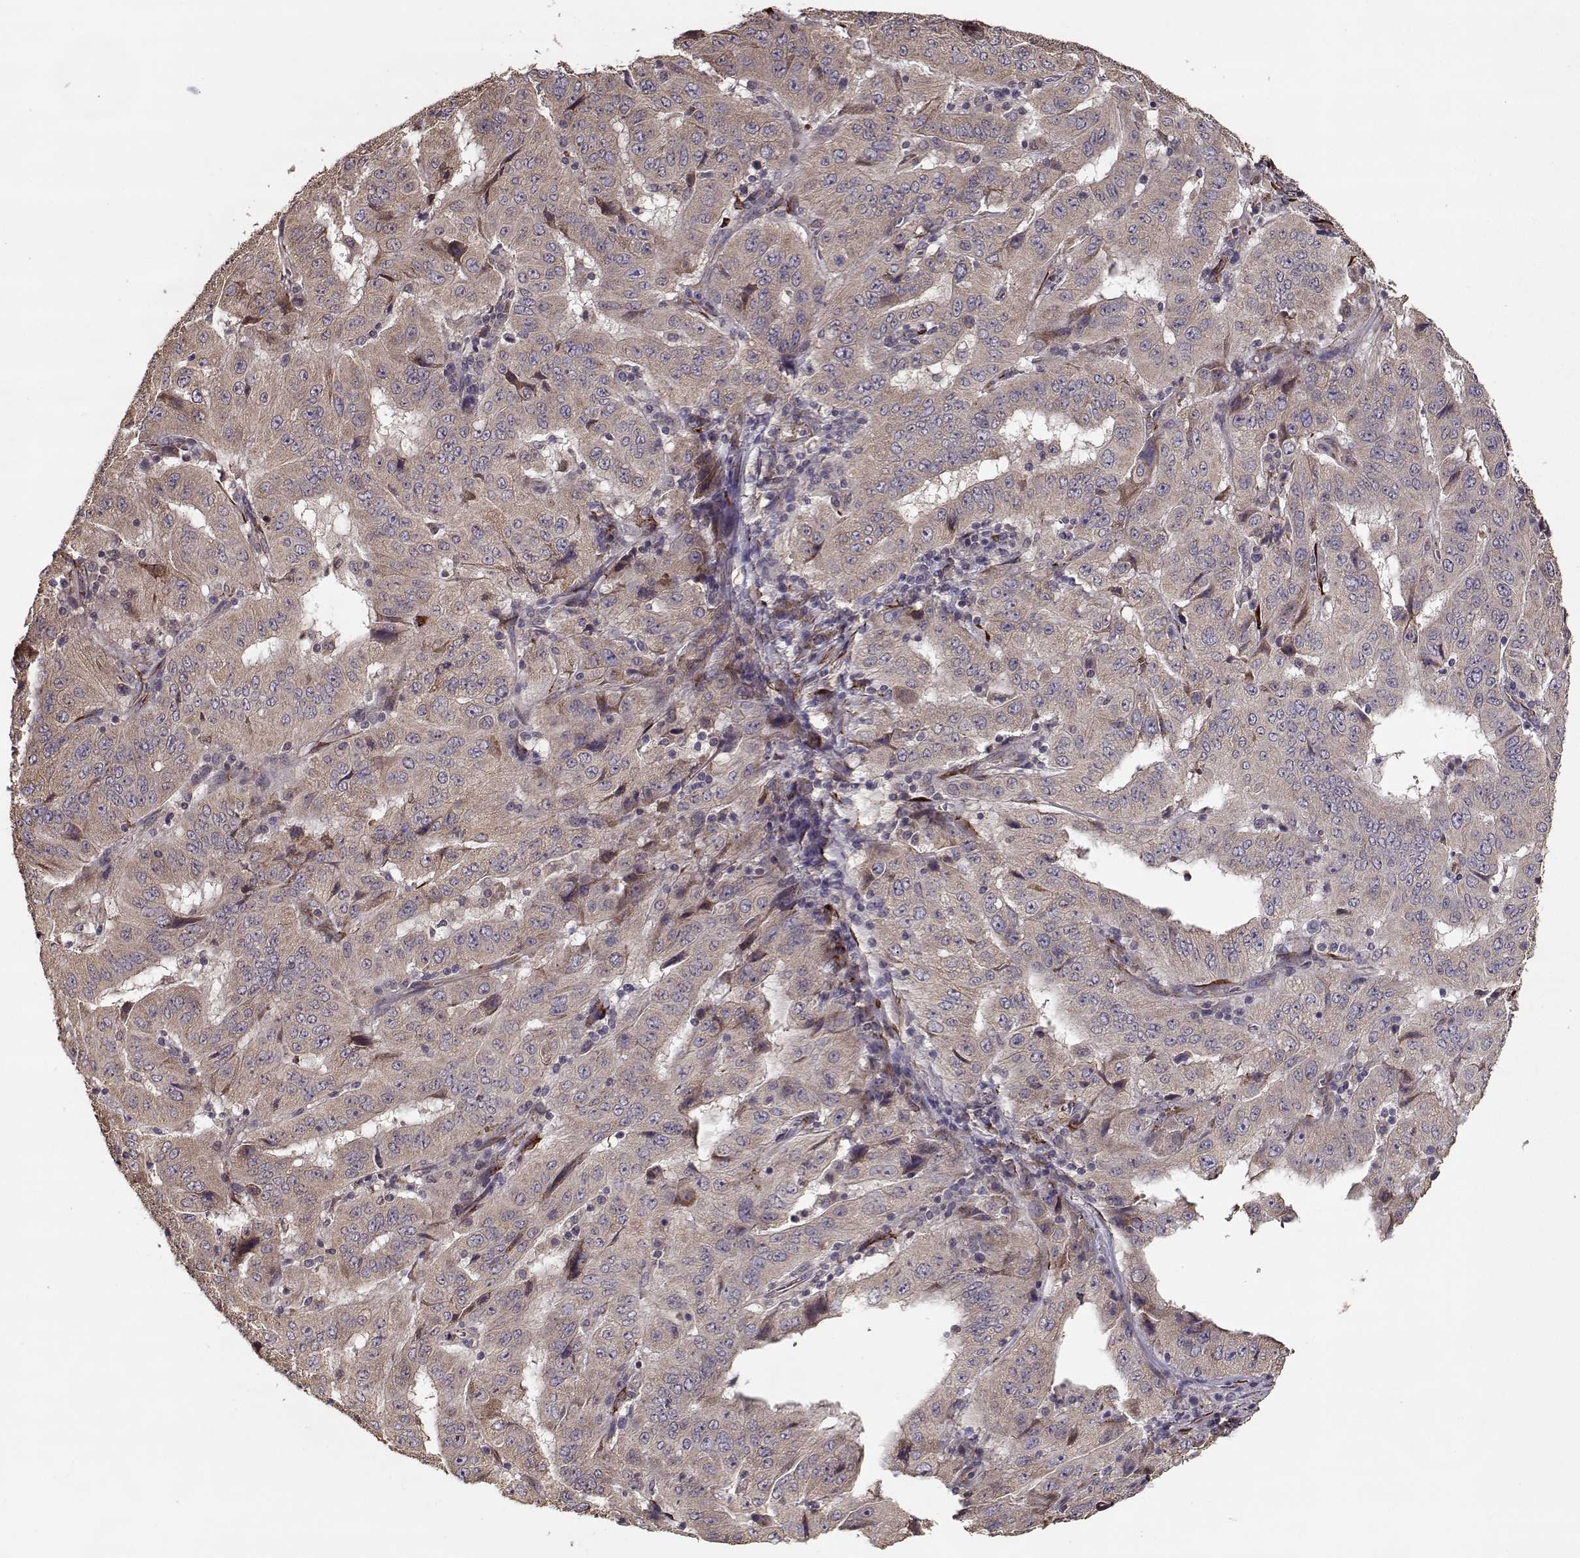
{"staining": {"intensity": "weak", "quantity": ">75%", "location": "cytoplasmic/membranous"}, "tissue": "pancreatic cancer", "cell_type": "Tumor cells", "image_type": "cancer", "snomed": [{"axis": "morphology", "description": "Adenocarcinoma, NOS"}, {"axis": "topography", "description": "Pancreas"}], "caption": "IHC (DAB (3,3'-diaminobenzidine)) staining of human adenocarcinoma (pancreatic) reveals weak cytoplasmic/membranous protein positivity in approximately >75% of tumor cells.", "gene": "IMMP1L", "patient": {"sex": "male", "age": 63}}